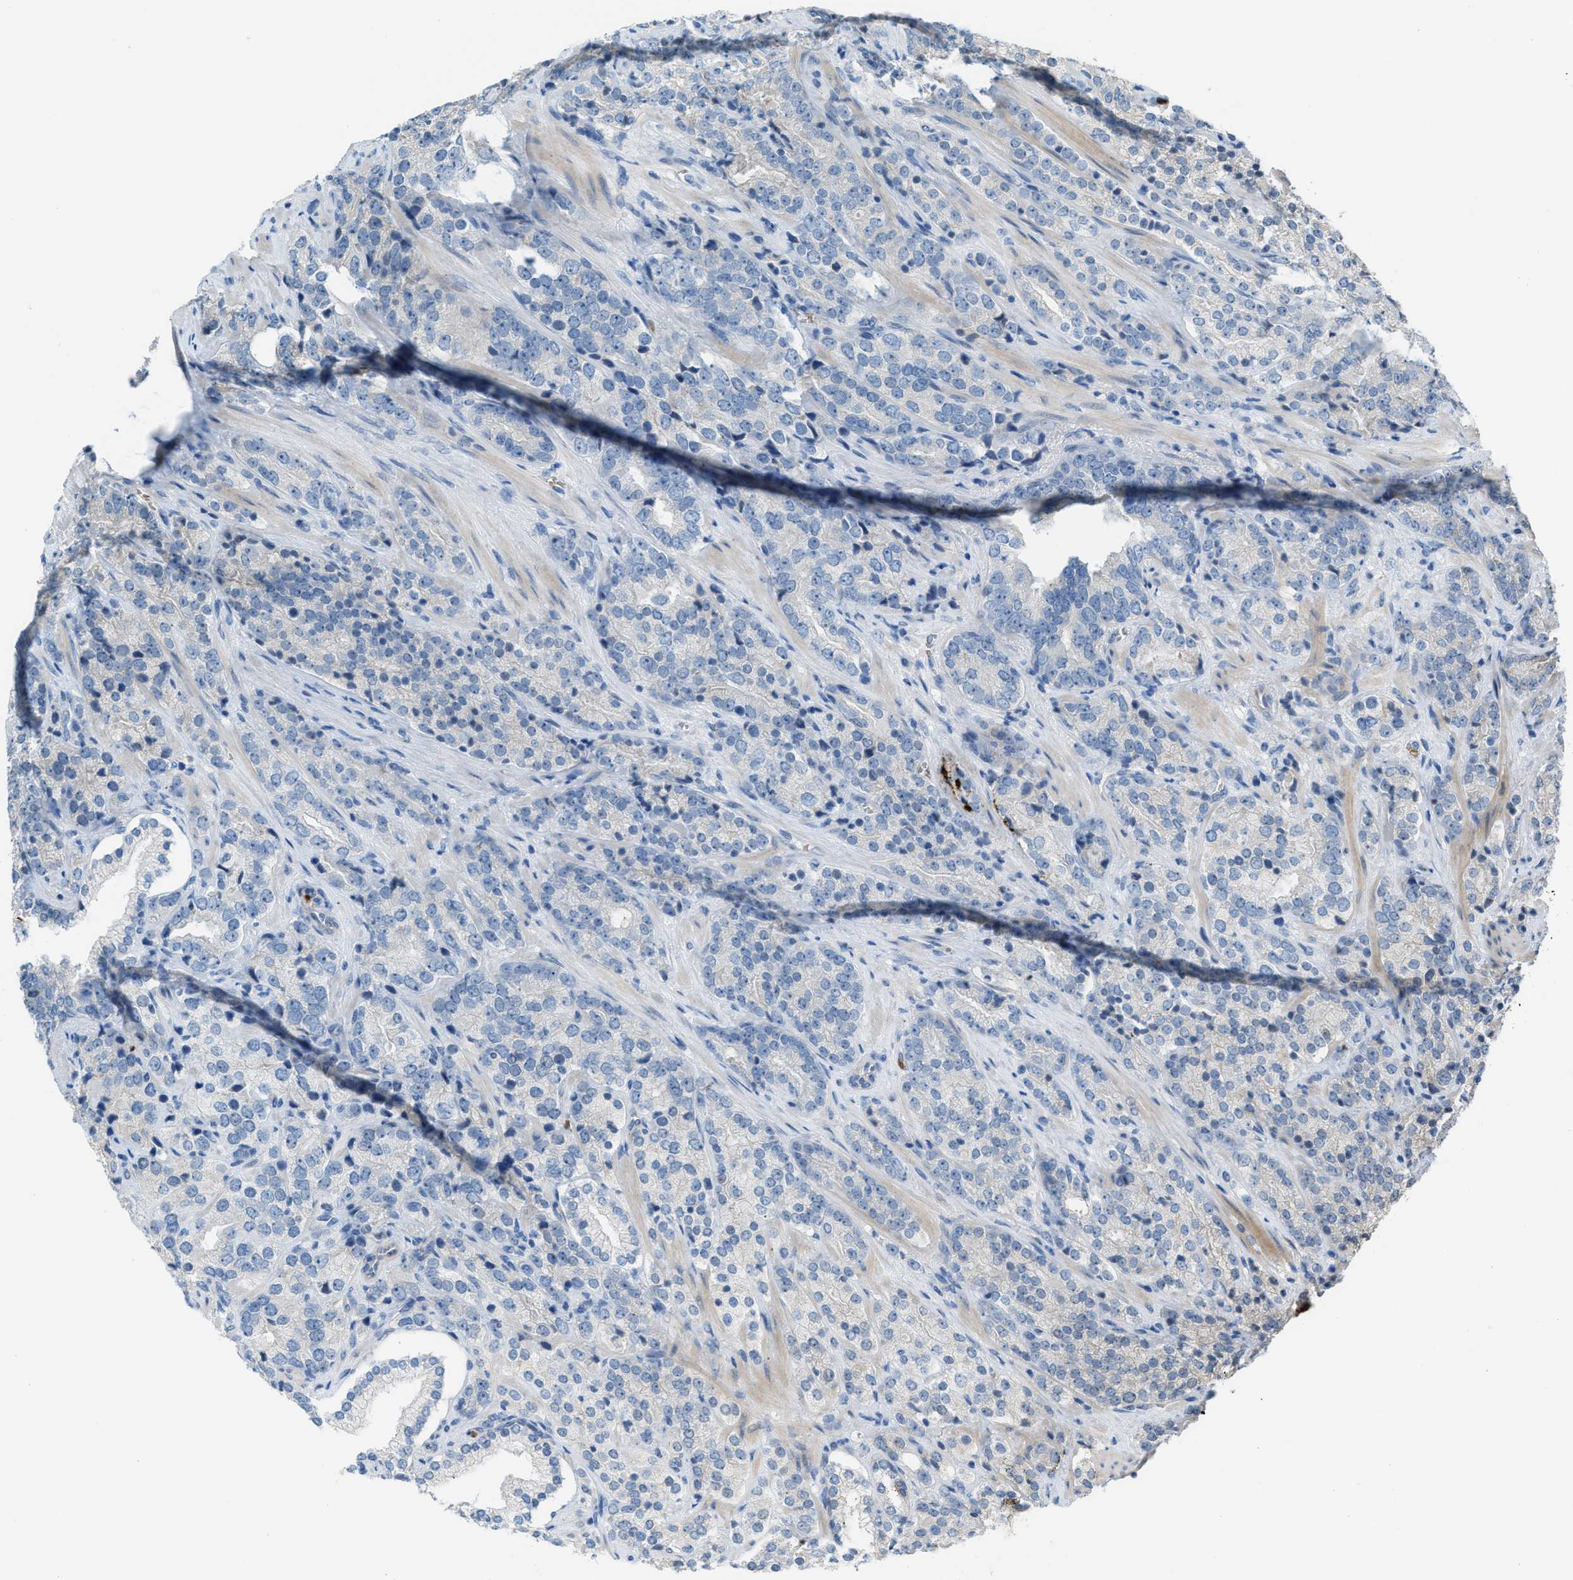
{"staining": {"intensity": "negative", "quantity": "none", "location": "none"}, "tissue": "prostate cancer", "cell_type": "Tumor cells", "image_type": "cancer", "snomed": [{"axis": "morphology", "description": "Adenocarcinoma, High grade"}, {"axis": "topography", "description": "Prostate"}], "caption": "Immunohistochemistry micrograph of human high-grade adenocarcinoma (prostate) stained for a protein (brown), which shows no expression in tumor cells.", "gene": "CFAP77", "patient": {"sex": "male", "age": 71}}